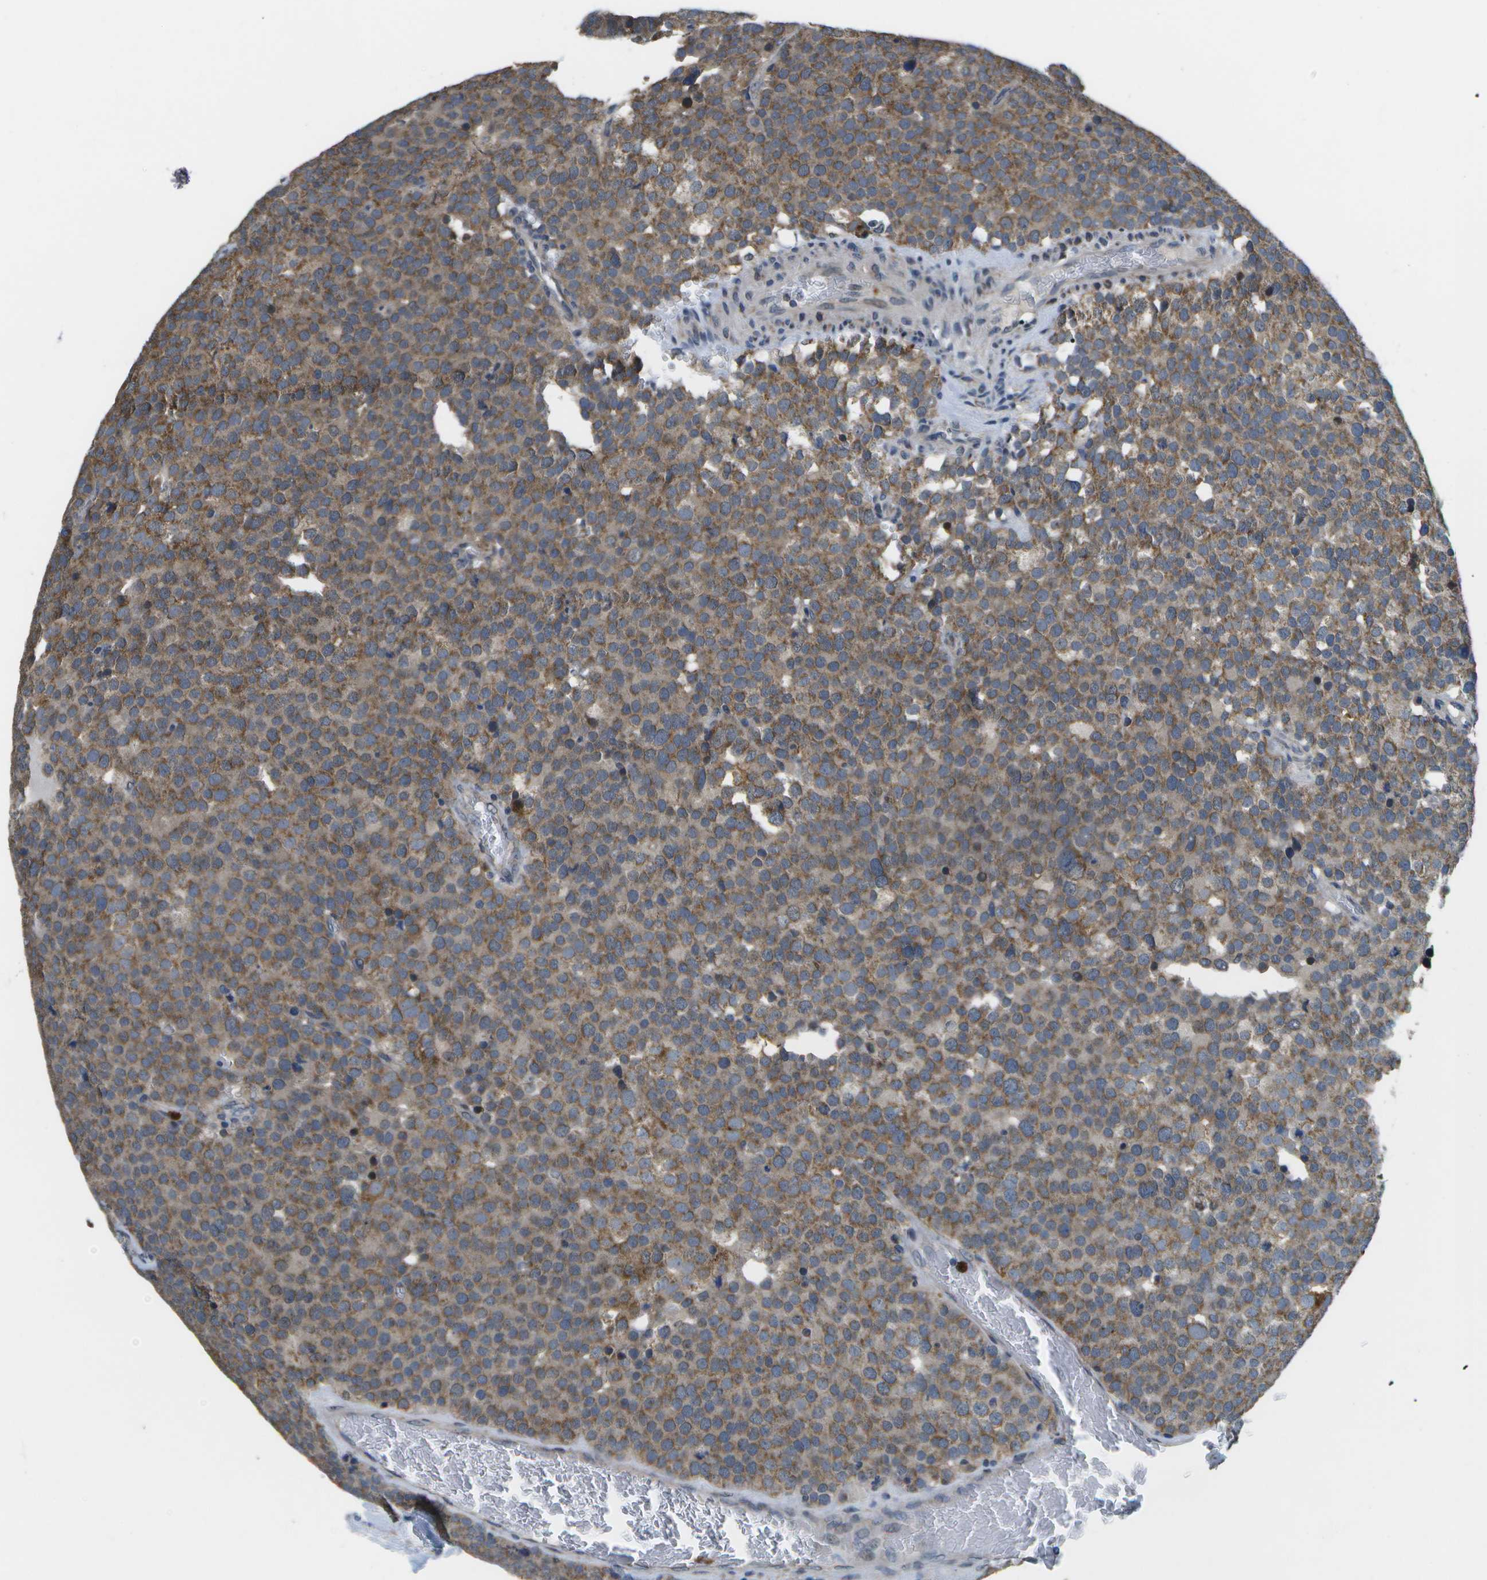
{"staining": {"intensity": "moderate", "quantity": ">75%", "location": "cytoplasmic/membranous"}, "tissue": "testis cancer", "cell_type": "Tumor cells", "image_type": "cancer", "snomed": [{"axis": "morphology", "description": "Normal tissue, NOS"}, {"axis": "morphology", "description": "Seminoma, NOS"}, {"axis": "topography", "description": "Testis"}], "caption": "Immunohistochemical staining of testis cancer (seminoma) shows medium levels of moderate cytoplasmic/membranous protein staining in approximately >75% of tumor cells.", "gene": "GALNT15", "patient": {"sex": "male", "age": 71}}